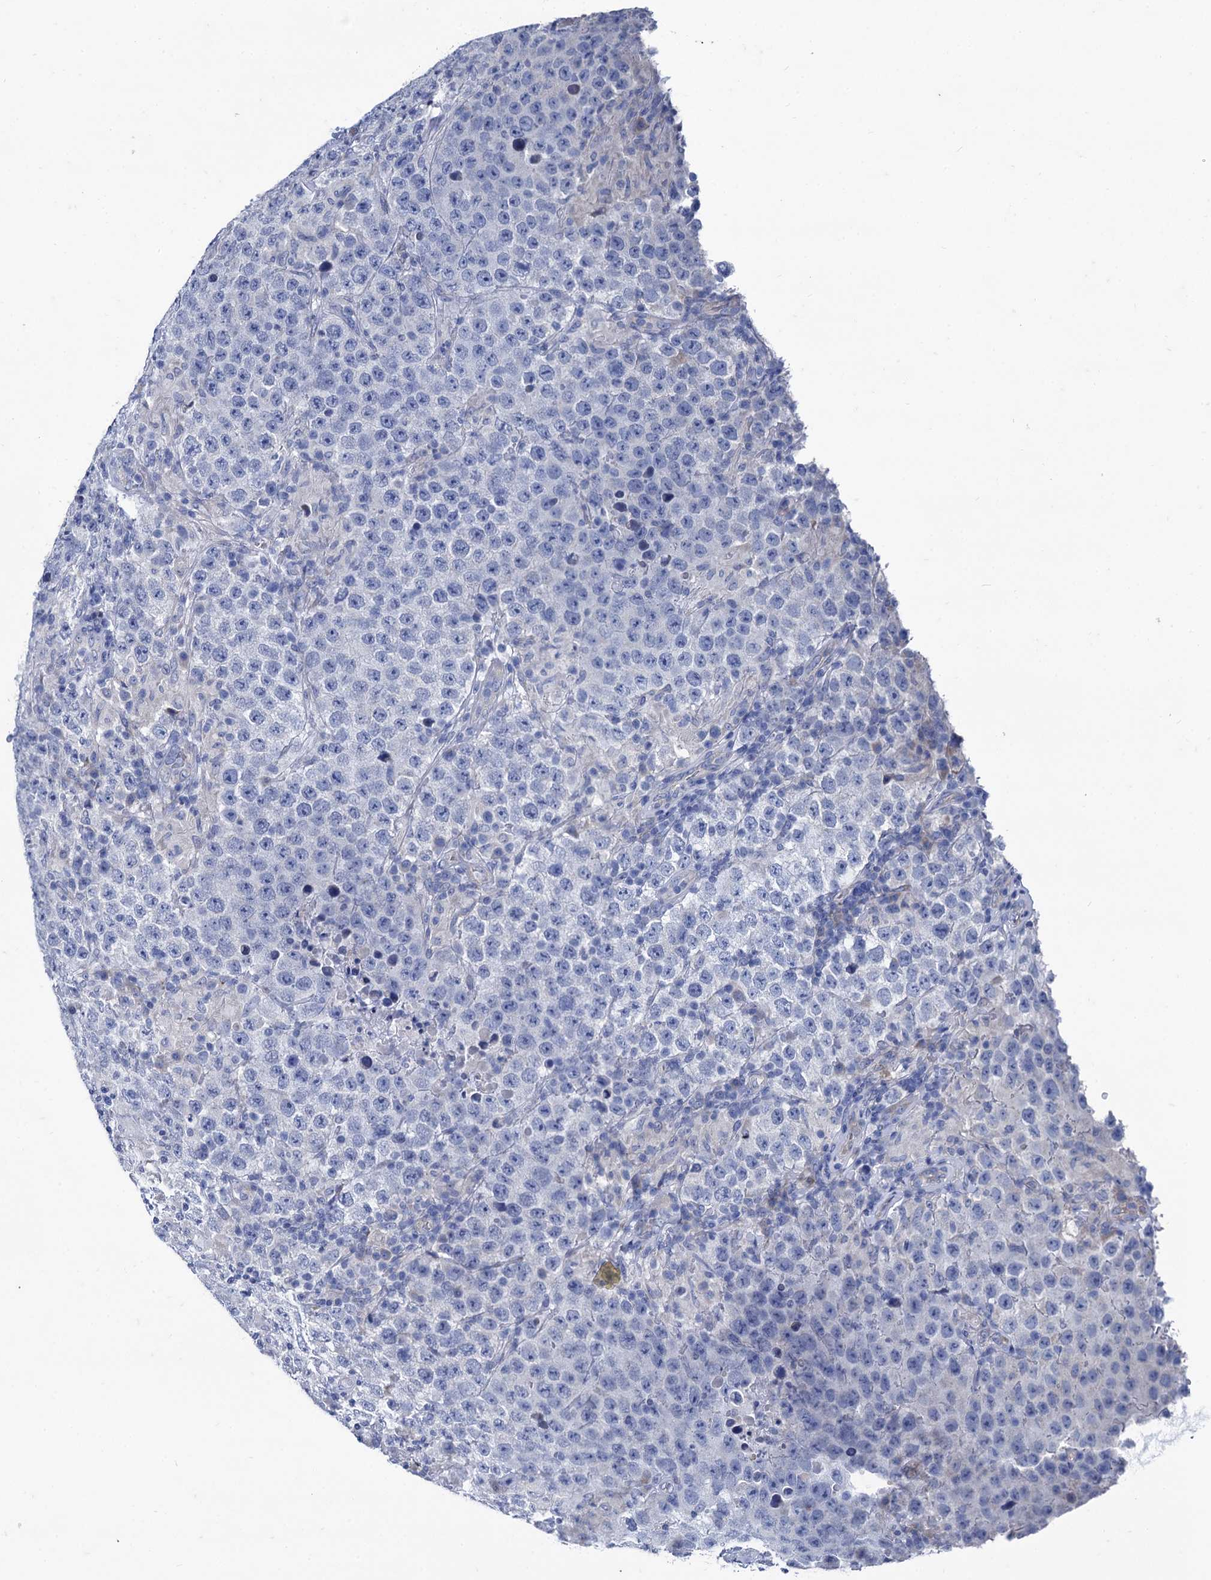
{"staining": {"intensity": "negative", "quantity": "none", "location": "none"}, "tissue": "testis cancer", "cell_type": "Tumor cells", "image_type": "cancer", "snomed": [{"axis": "morphology", "description": "Normal tissue, NOS"}, {"axis": "morphology", "description": "Urothelial carcinoma, High grade"}, {"axis": "morphology", "description": "Seminoma, NOS"}, {"axis": "morphology", "description": "Carcinoma, Embryonal, NOS"}, {"axis": "topography", "description": "Urinary bladder"}, {"axis": "topography", "description": "Testis"}], "caption": "The image displays no staining of tumor cells in testis cancer (embryonal carcinoma). (Brightfield microscopy of DAB (3,3'-diaminobenzidine) IHC at high magnification).", "gene": "FOXR2", "patient": {"sex": "male", "age": 41}}